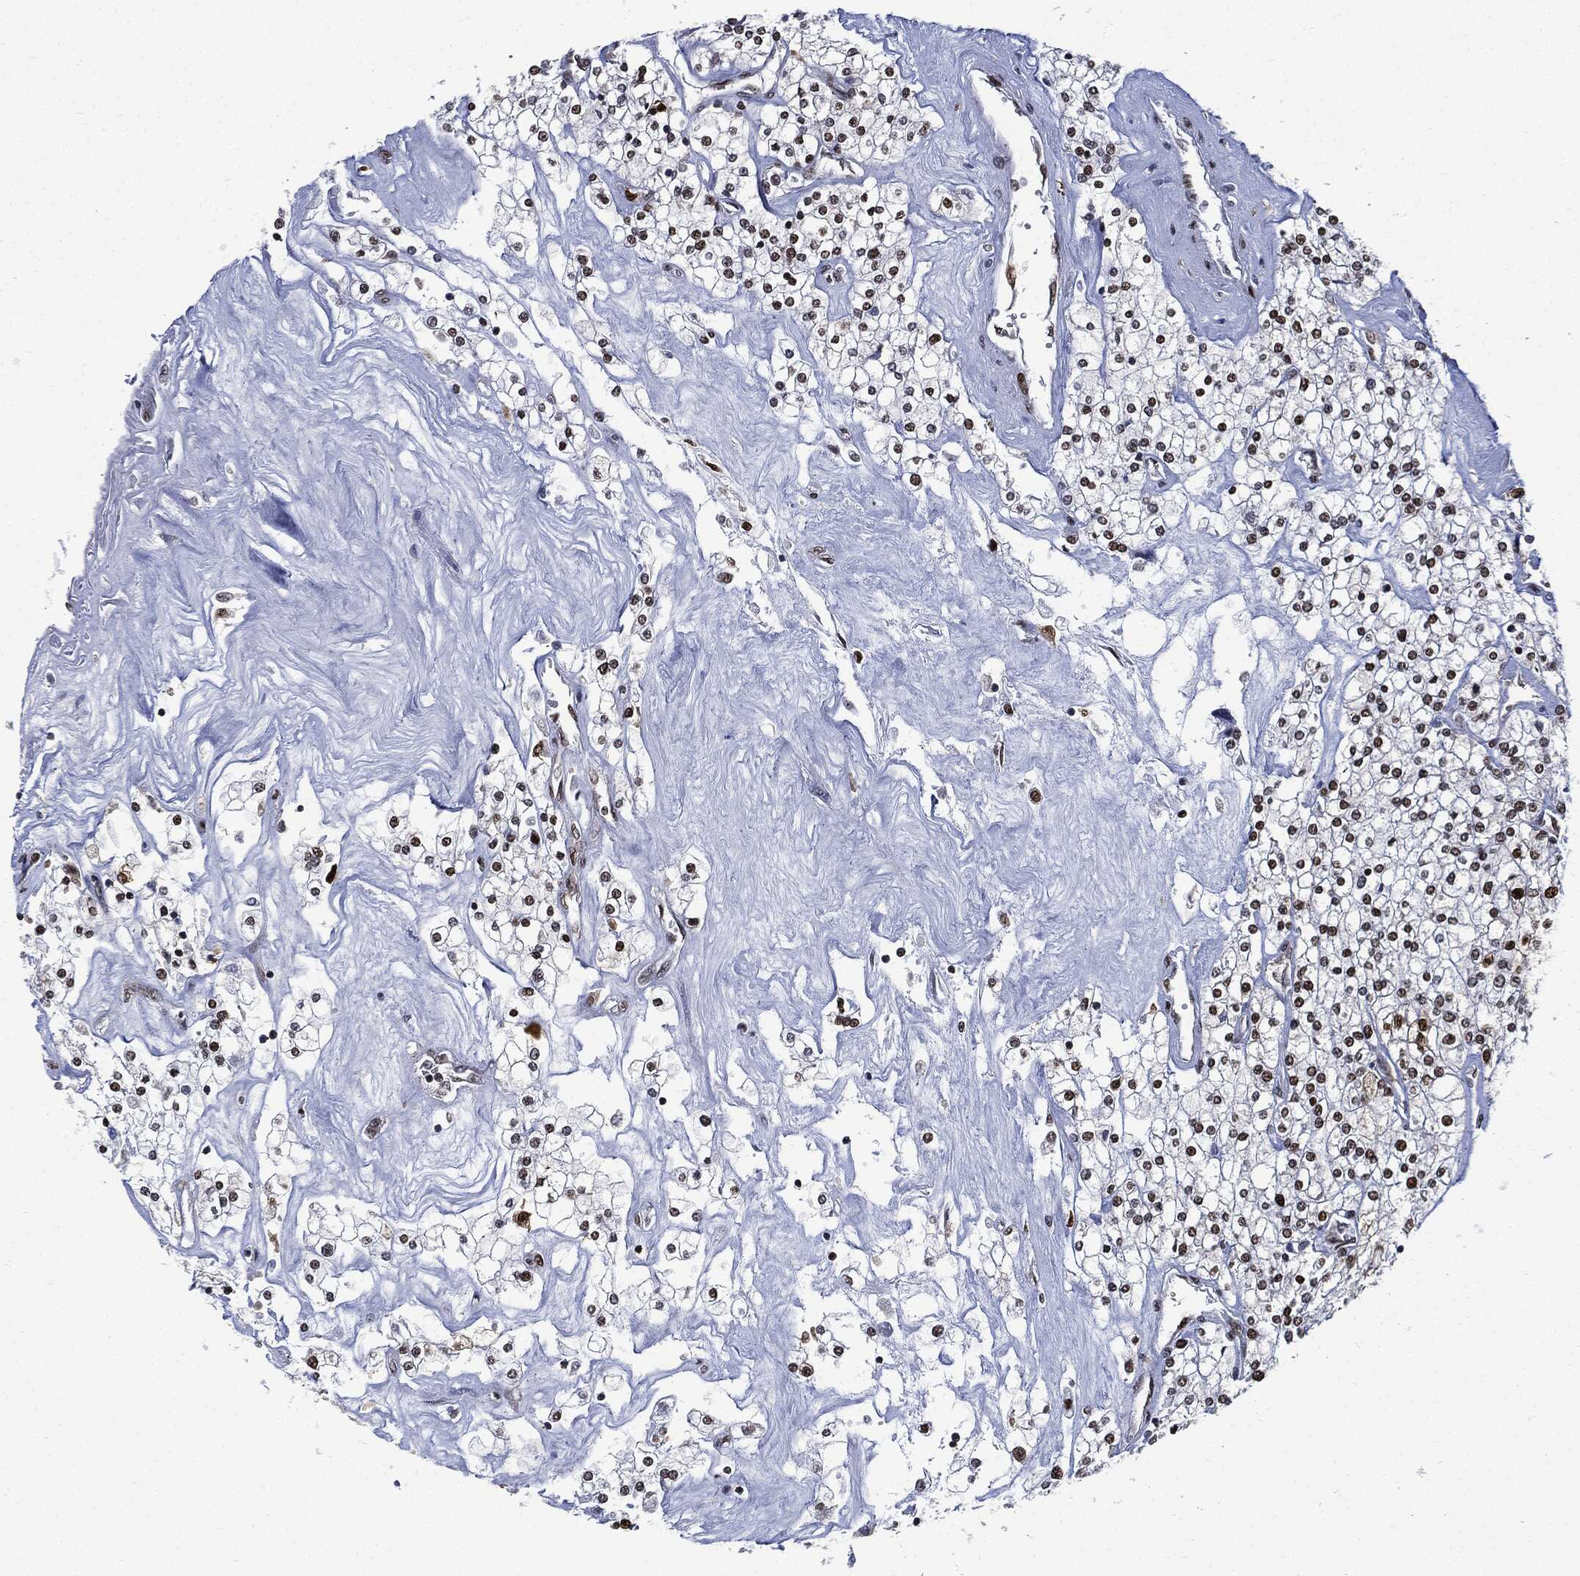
{"staining": {"intensity": "strong", "quantity": "25%-75%", "location": "nuclear"}, "tissue": "renal cancer", "cell_type": "Tumor cells", "image_type": "cancer", "snomed": [{"axis": "morphology", "description": "Adenocarcinoma, NOS"}, {"axis": "topography", "description": "Kidney"}], "caption": "A brown stain shows strong nuclear staining of a protein in human renal adenocarcinoma tumor cells. Nuclei are stained in blue.", "gene": "PCNA", "patient": {"sex": "male", "age": 80}}